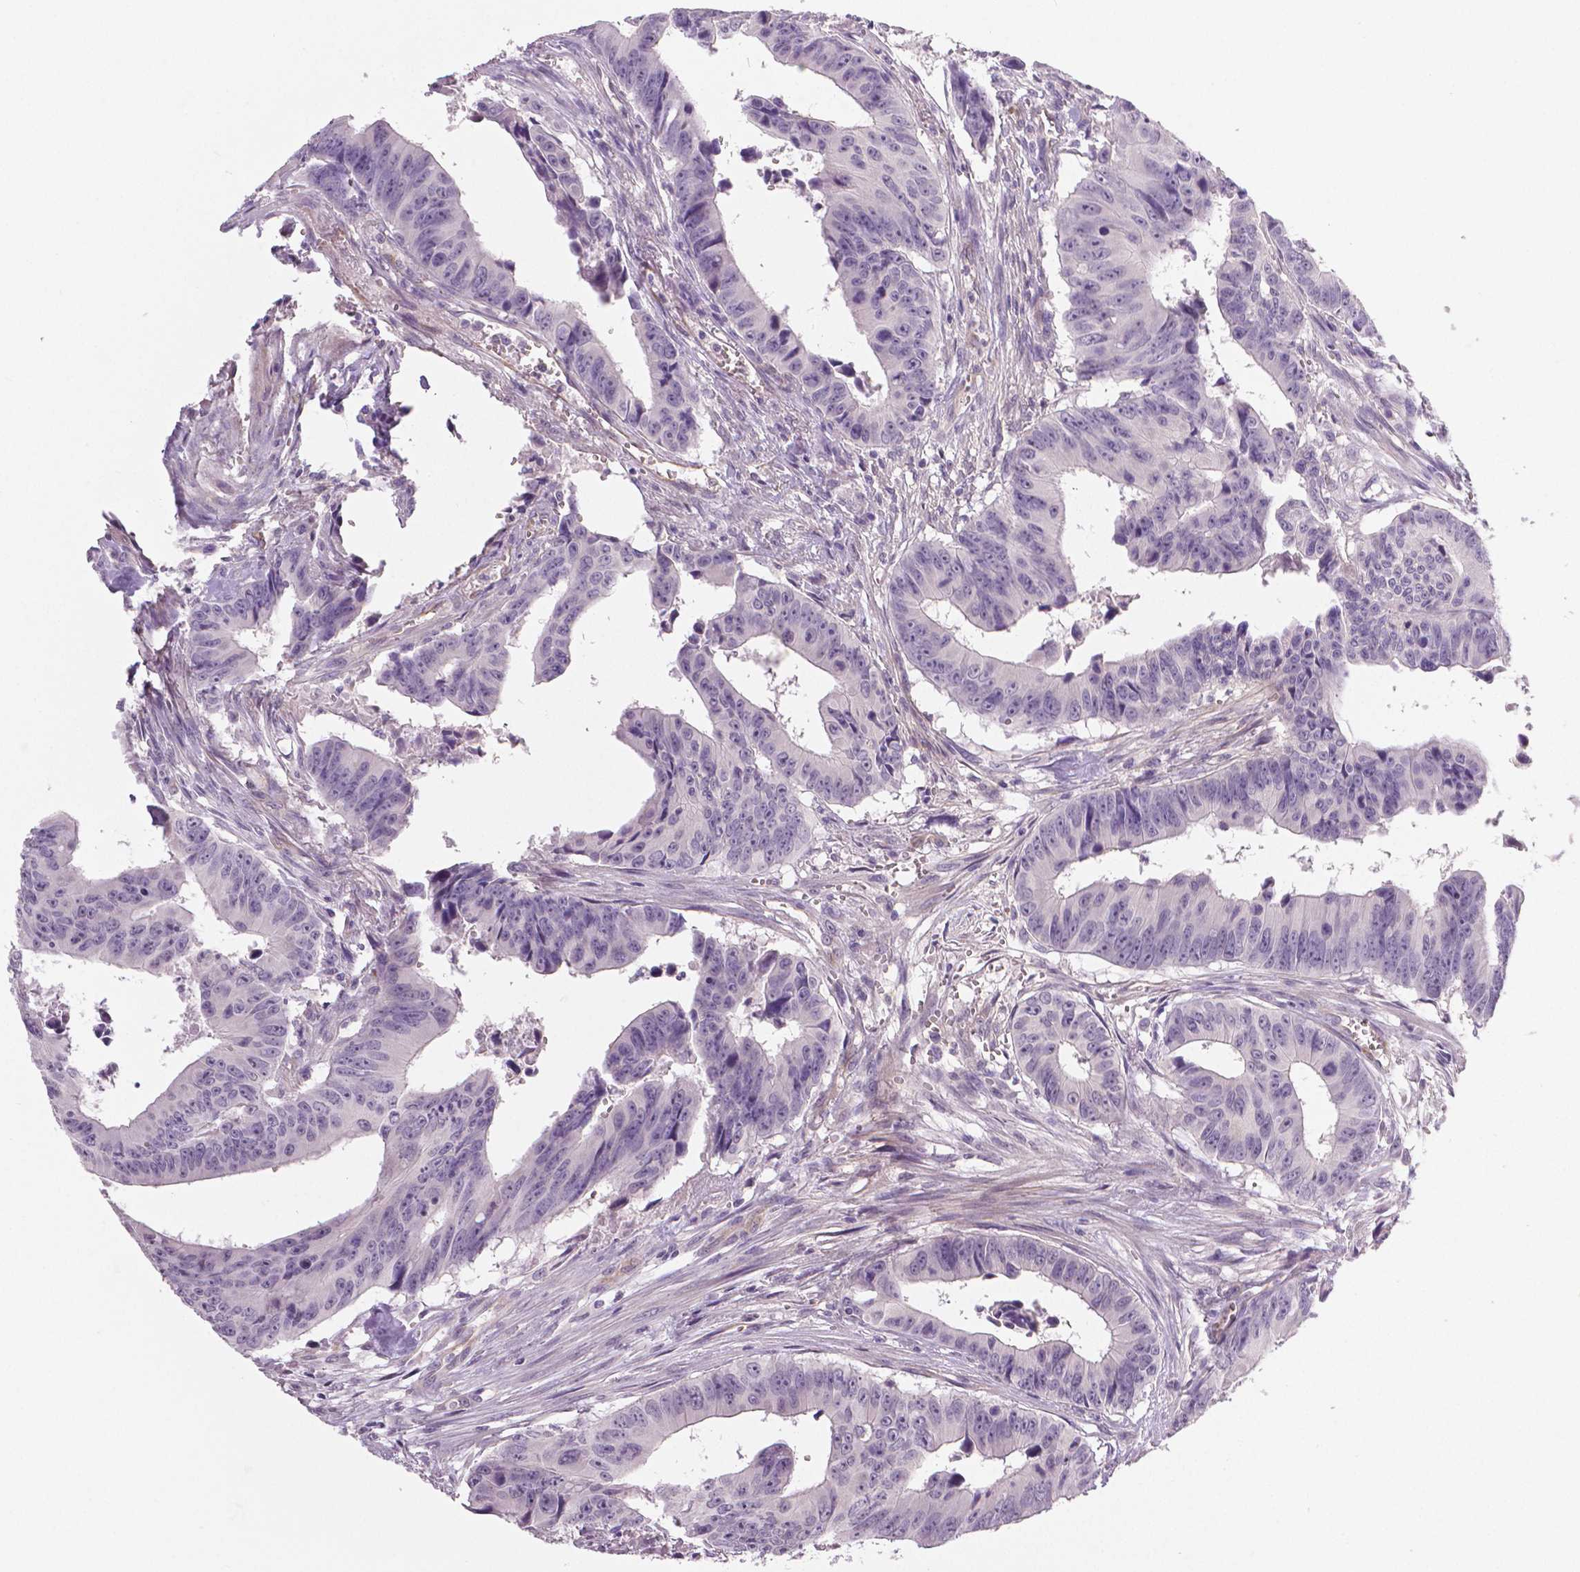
{"staining": {"intensity": "negative", "quantity": "none", "location": "none"}, "tissue": "colorectal cancer", "cell_type": "Tumor cells", "image_type": "cancer", "snomed": [{"axis": "morphology", "description": "Adenocarcinoma, NOS"}, {"axis": "topography", "description": "Colon"}], "caption": "Photomicrograph shows no protein expression in tumor cells of adenocarcinoma (colorectal) tissue. (Brightfield microscopy of DAB (3,3'-diaminobenzidine) IHC at high magnification).", "gene": "FLT1", "patient": {"sex": "female", "age": 87}}